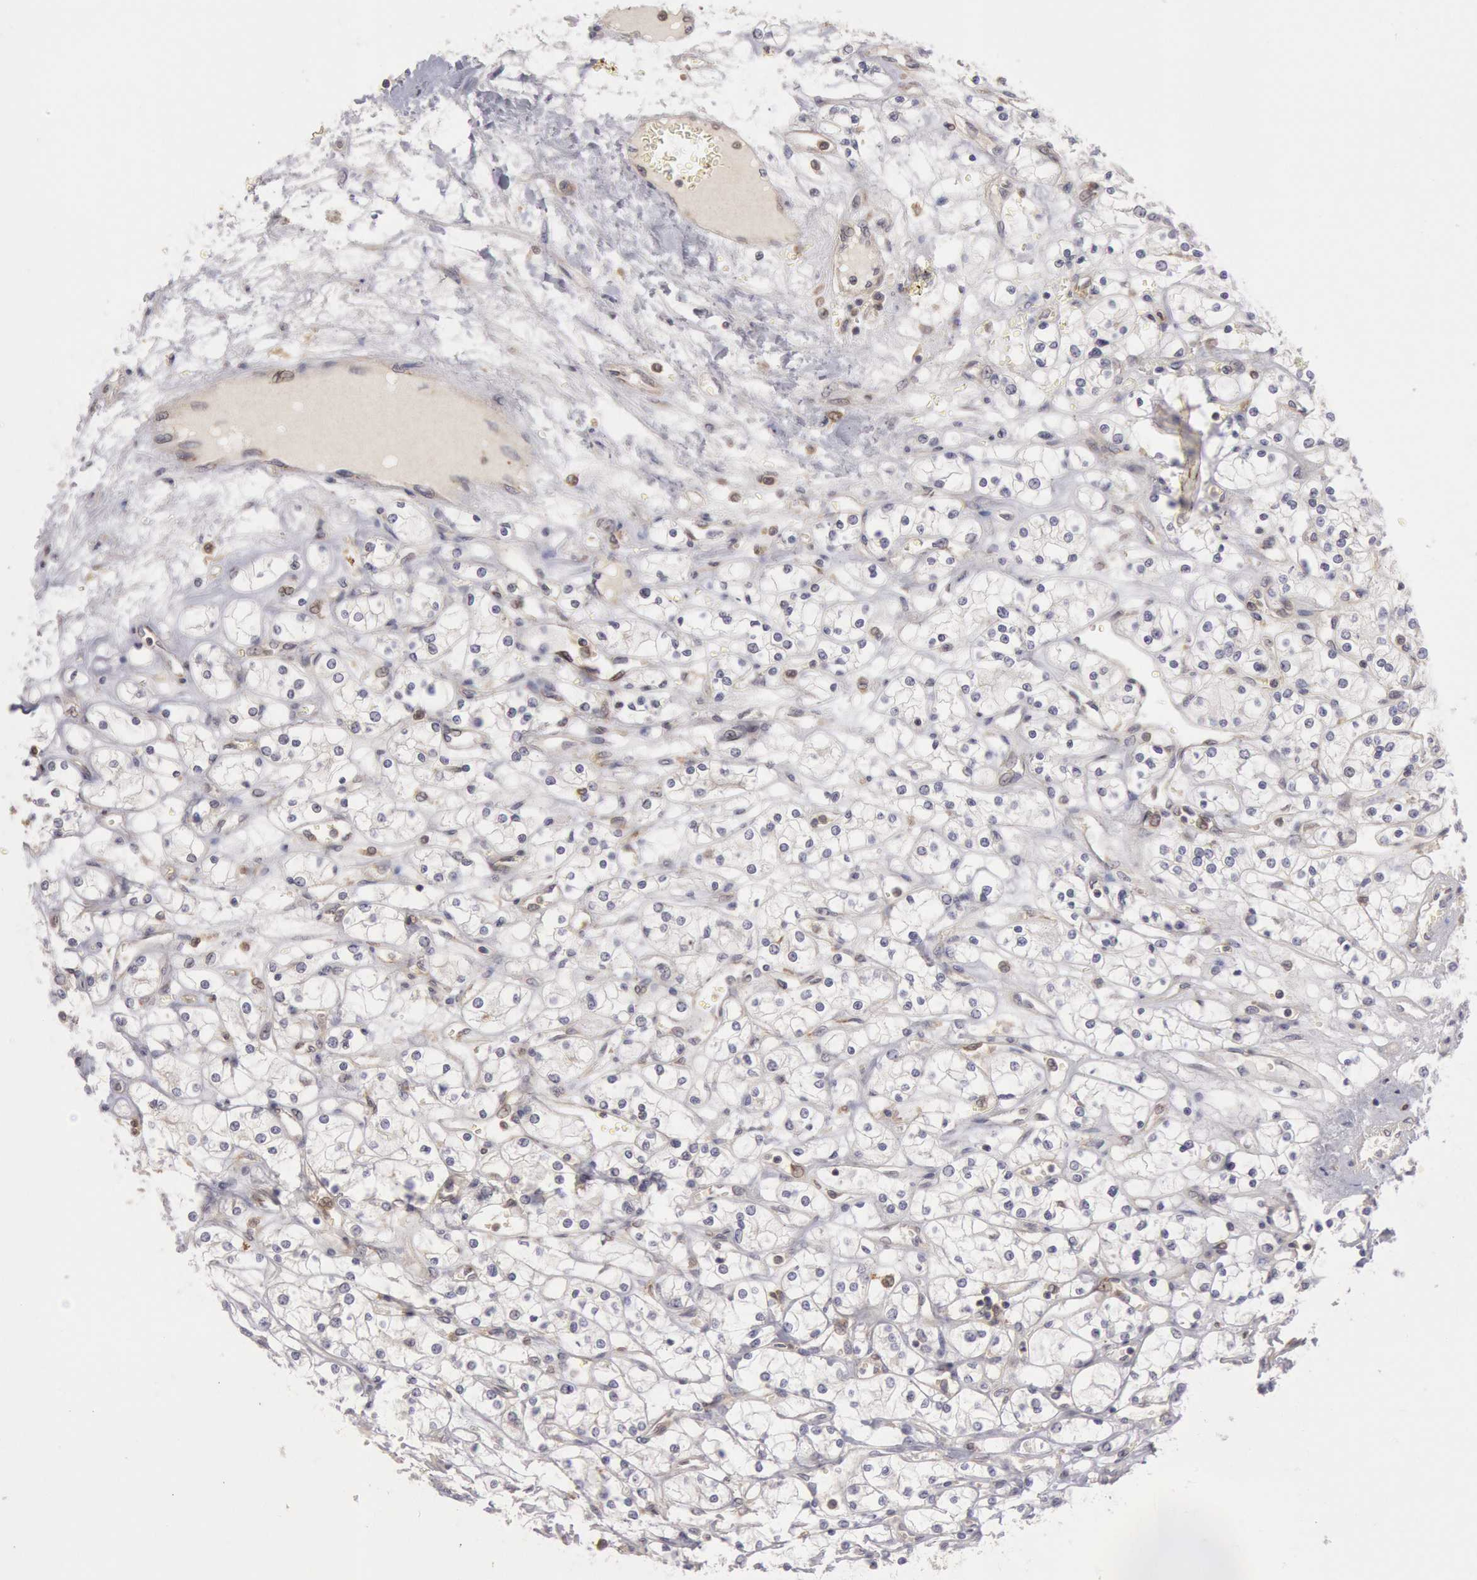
{"staining": {"intensity": "negative", "quantity": "none", "location": "none"}, "tissue": "renal cancer", "cell_type": "Tumor cells", "image_type": "cancer", "snomed": [{"axis": "morphology", "description": "Adenocarcinoma, NOS"}, {"axis": "topography", "description": "Kidney"}], "caption": "The histopathology image reveals no significant staining in tumor cells of adenocarcinoma (renal).", "gene": "PLA2G6", "patient": {"sex": "male", "age": 61}}